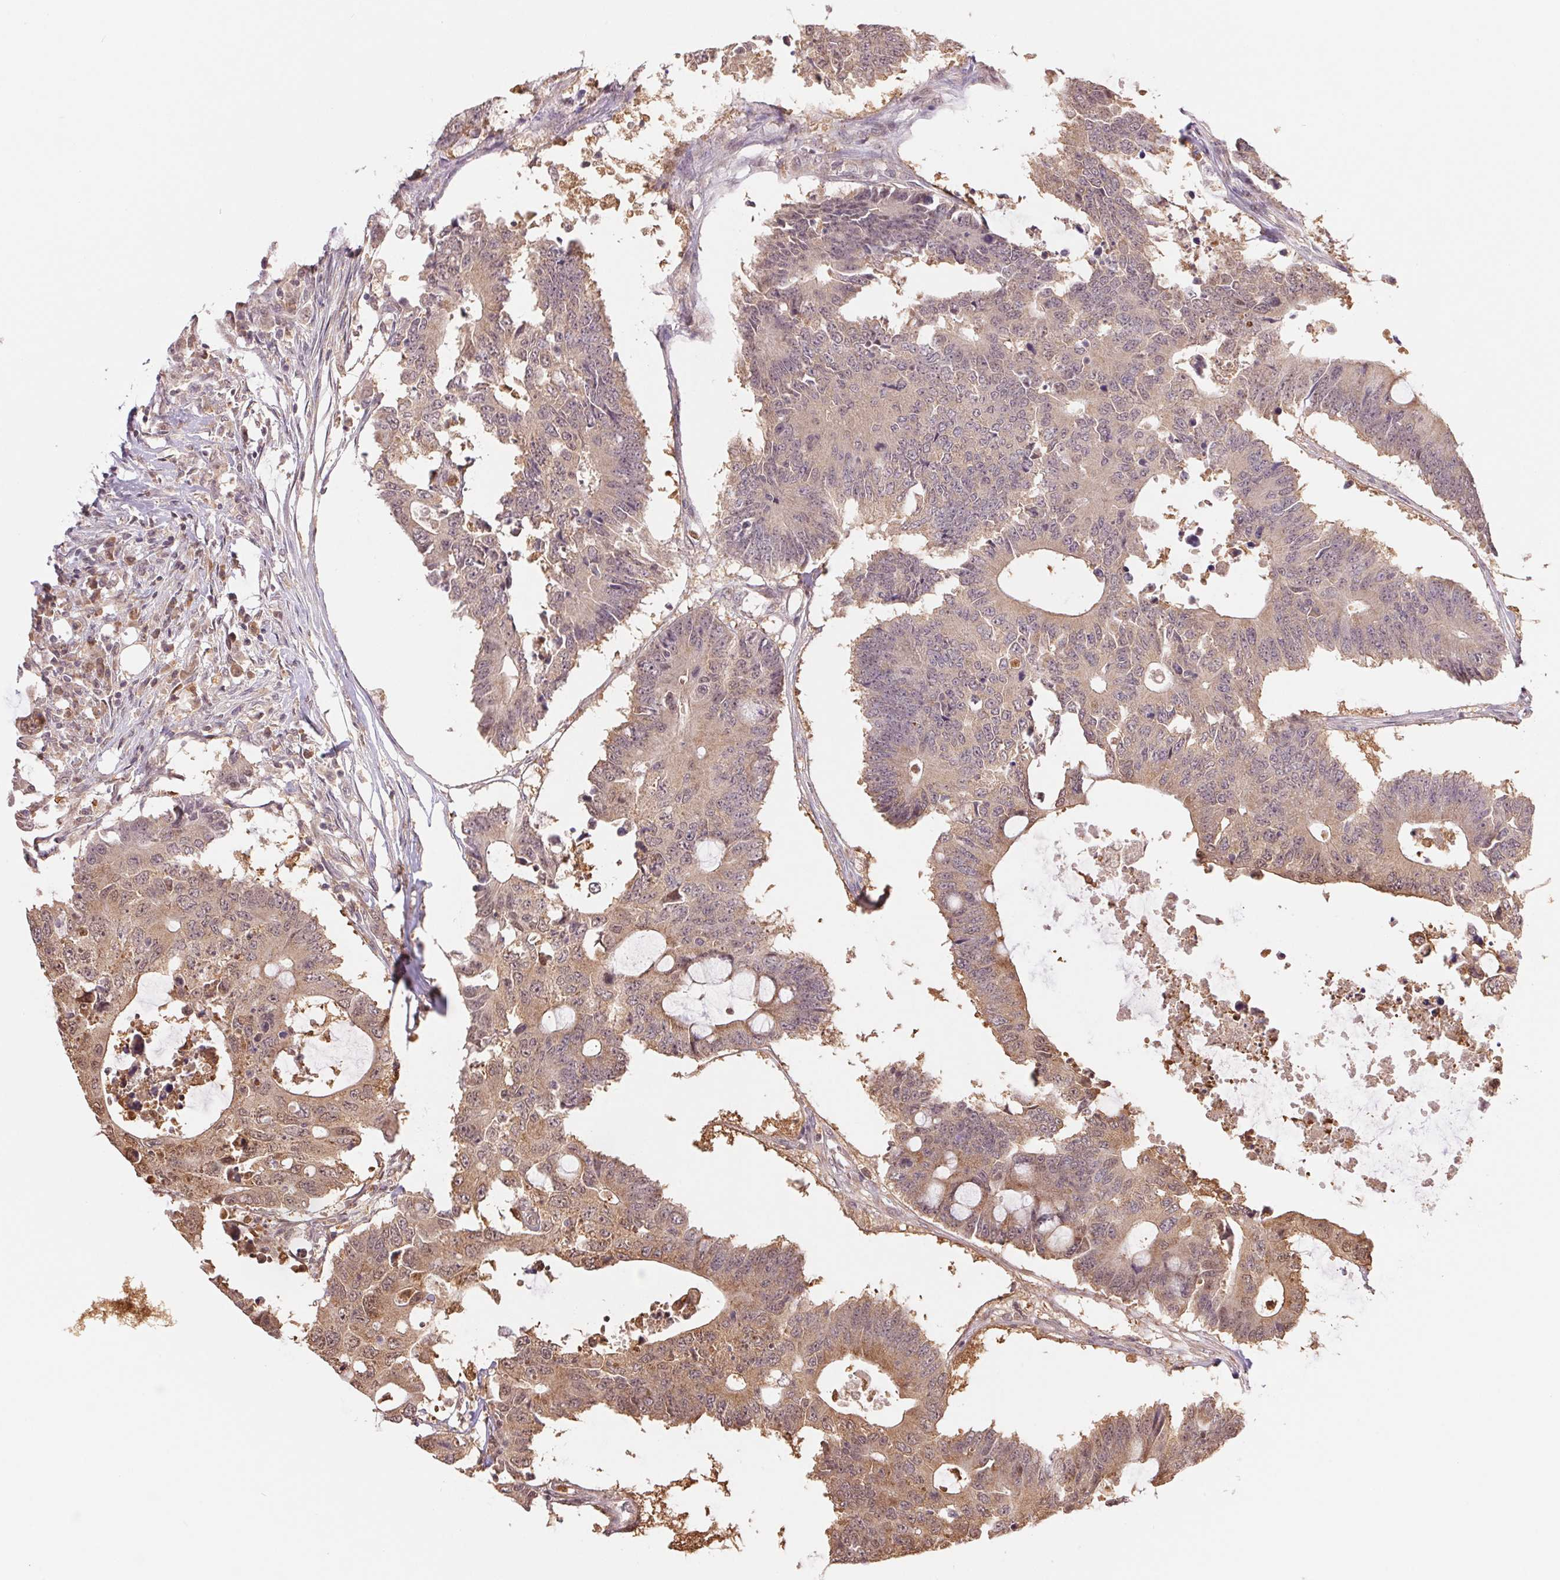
{"staining": {"intensity": "weak", "quantity": ">75%", "location": "cytoplasmic/membranous"}, "tissue": "colorectal cancer", "cell_type": "Tumor cells", "image_type": "cancer", "snomed": [{"axis": "morphology", "description": "Adenocarcinoma, NOS"}, {"axis": "topography", "description": "Colon"}], "caption": "High-magnification brightfield microscopy of colorectal cancer (adenocarcinoma) stained with DAB (3,3'-diaminobenzidine) (brown) and counterstained with hematoxylin (blue). tumor cells exhibit weak cytoplasmic/membranous expression is identified in about>75% of cells.", "gene": "CDC123", "patient": {"sex": "male", "age": 71}}